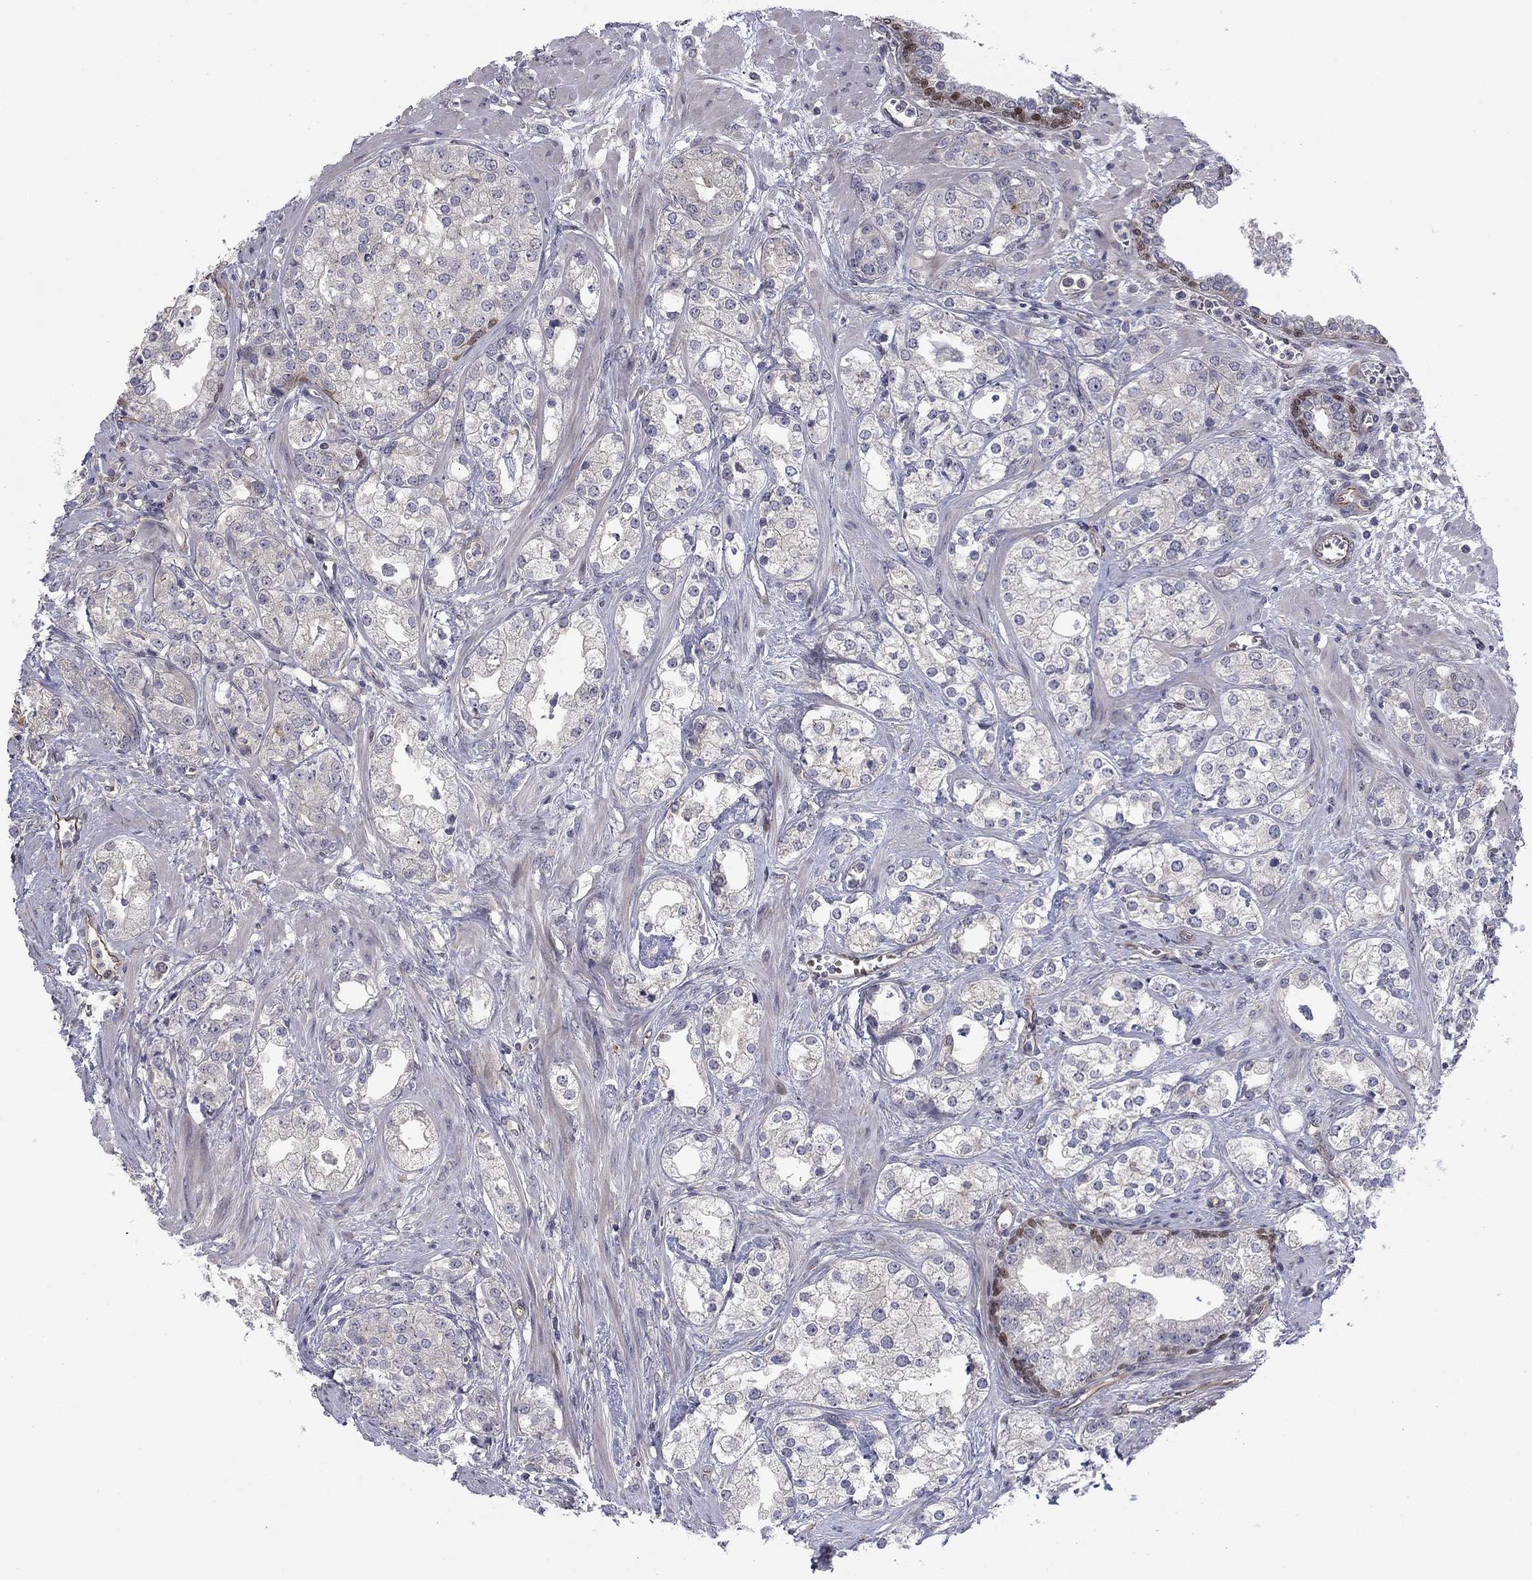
{"staining": {"intensity": "negative", "quantity": "none", "location": "none"}, "tissue": "prostate cancer", "cell_type": "Tumor cells", "image_type": "cancer", "snomed": [{"axis": "morphology", "description": "Adenocarcinoma, NOS"}, {"axis": "topography", "description": "Prostate and seminal vesicle, NOS"}, {"axis": "topography", "description": "Prostate"}], "caption": "Immunohistochemistry photomicrograph of neoplastic tissue: prostate adenocarcinoma stained with DAB shows no significant protein staining in tumor cells.", "gene": "BCL11A", "patient": {"sex": "male", "age": 62}}